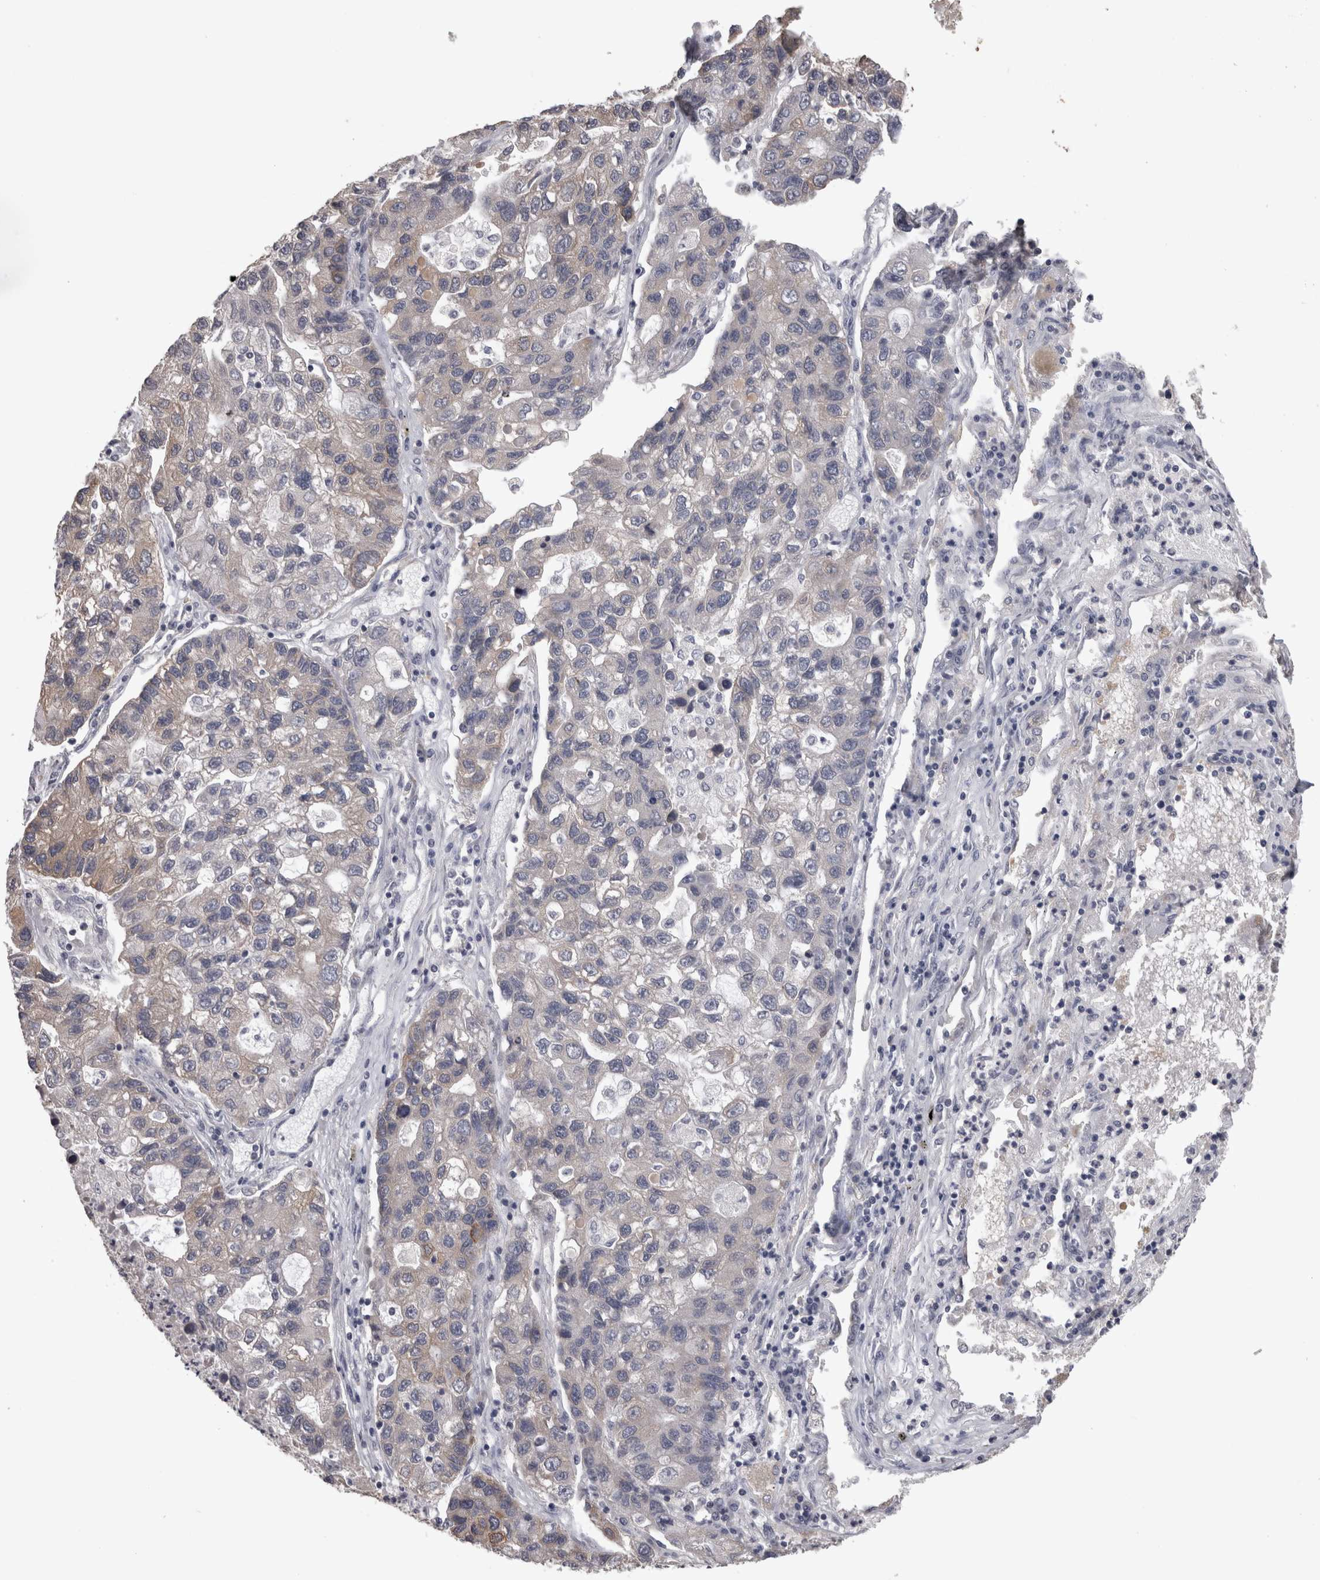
{"staining": {"intensity": "weak", "quantity": "<25%", "location": "cytoplasmic/membranous"}, "tissue": "lung cancer", "cell_type": "Tumor cells", "image_type": "cancer", "snomed": [{"axis": "morphology", "description": "Adenocarcinoma, NOS"}, {"axis": "topography", "description": "Lung"}], "caption": "An IHC micrograph of adenocarcinoma (lung) is shown. There is no staining in tumor cells of adenocarcinoma (lung). Brightfield microscopy of immunohistochemistry (IHC) stained with DAB (brown) and hematoxylin (blue), captured at high magnification.", "gene": "PON3", "patient": {"sex": "female", "age": 51}}